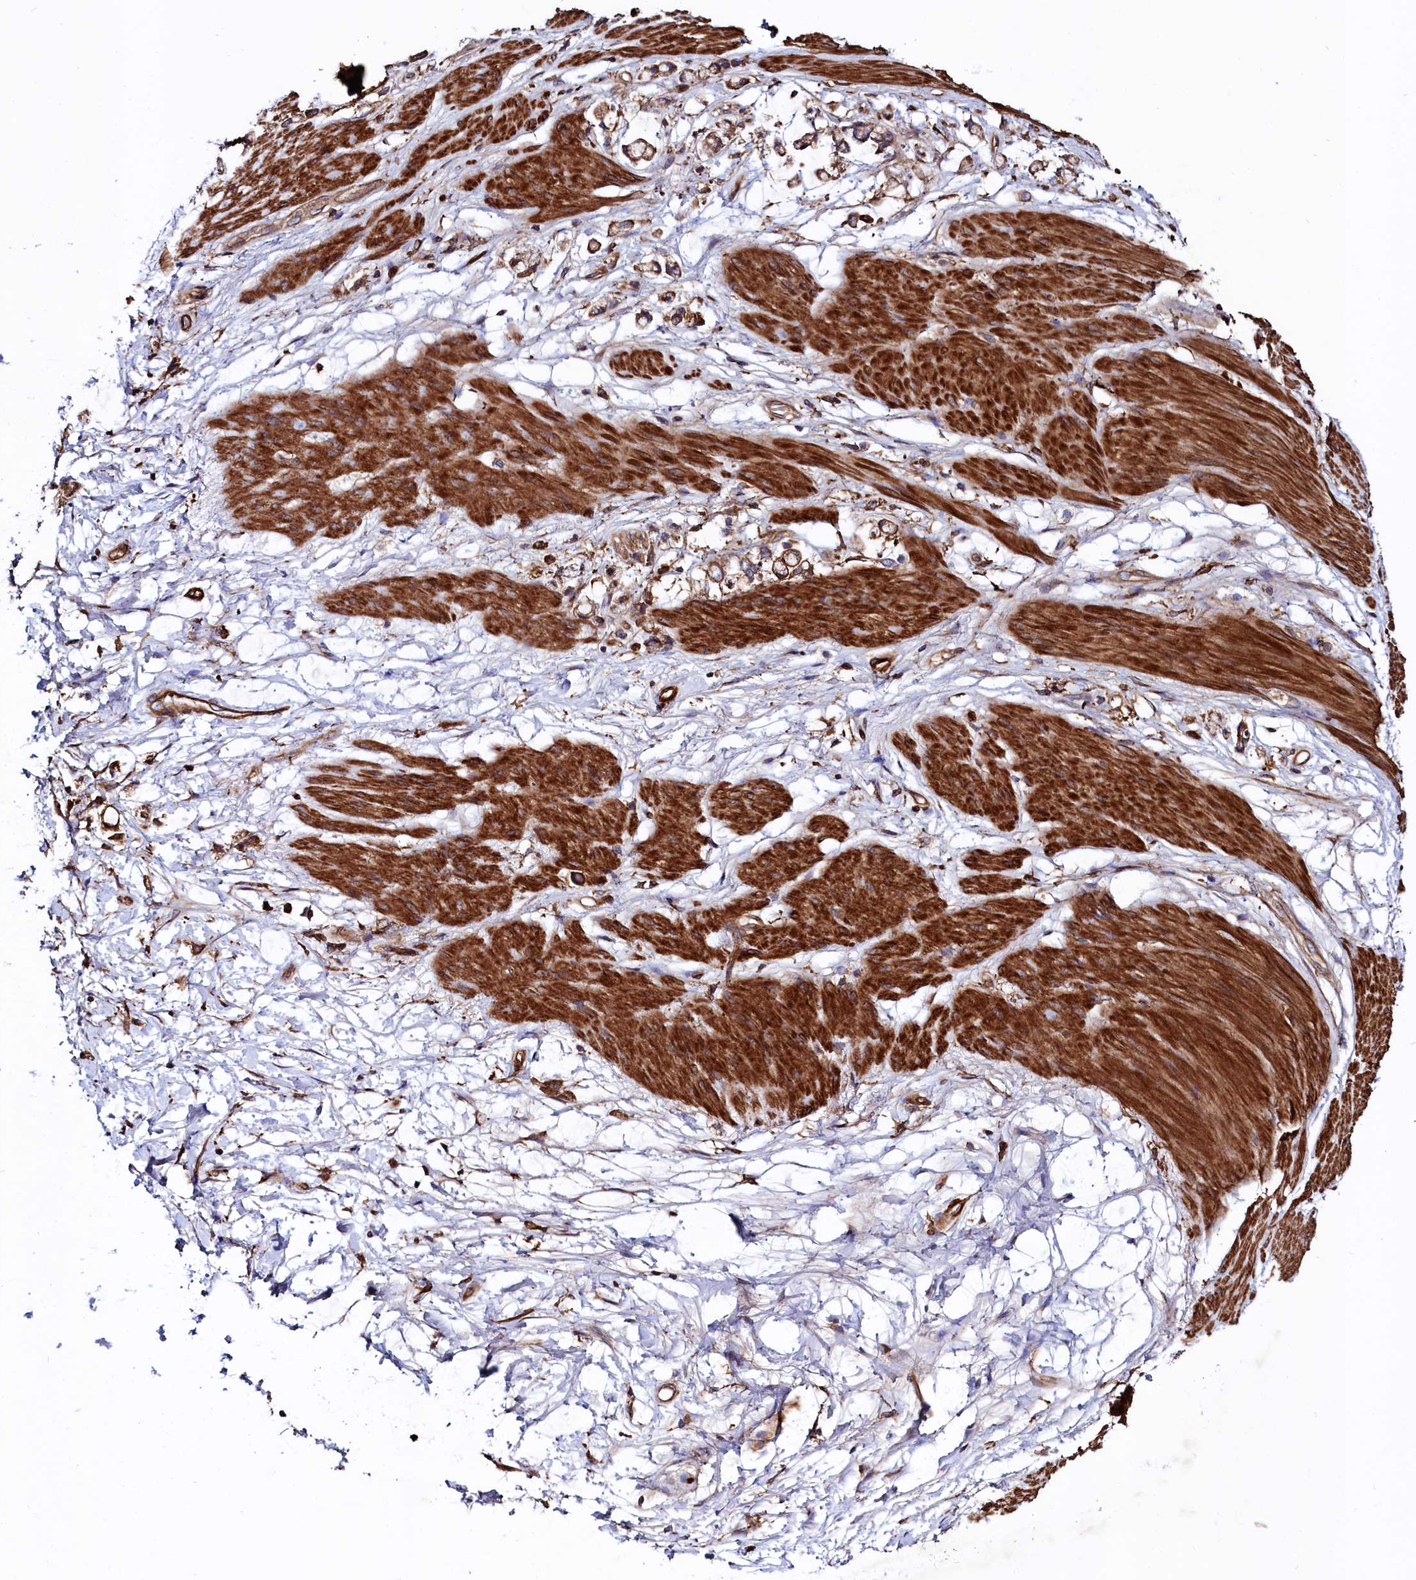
{"staining": {"intensity": "moderate", "quantity": ">75%", "location": "cytoplasmic/membranous"}, "tissue": "stomach cancer", "cell_type": "Tumor cells", "image_type": "cancer", "snomed": [{"axis": "morphology", "description": "Adenocarcinoma, NOS"}, {"axis": "topography", "description": "Stomach"}], "caption": "Immunohistochemical staining of stomach cancer (adenocarcinoma) reveals medium levels of moderate cytoplasmic/membranous protein expression in about >75% of tumor cells.", "gene": "STAMBPL1", "patient": {"sex": "female", "age": 60}}